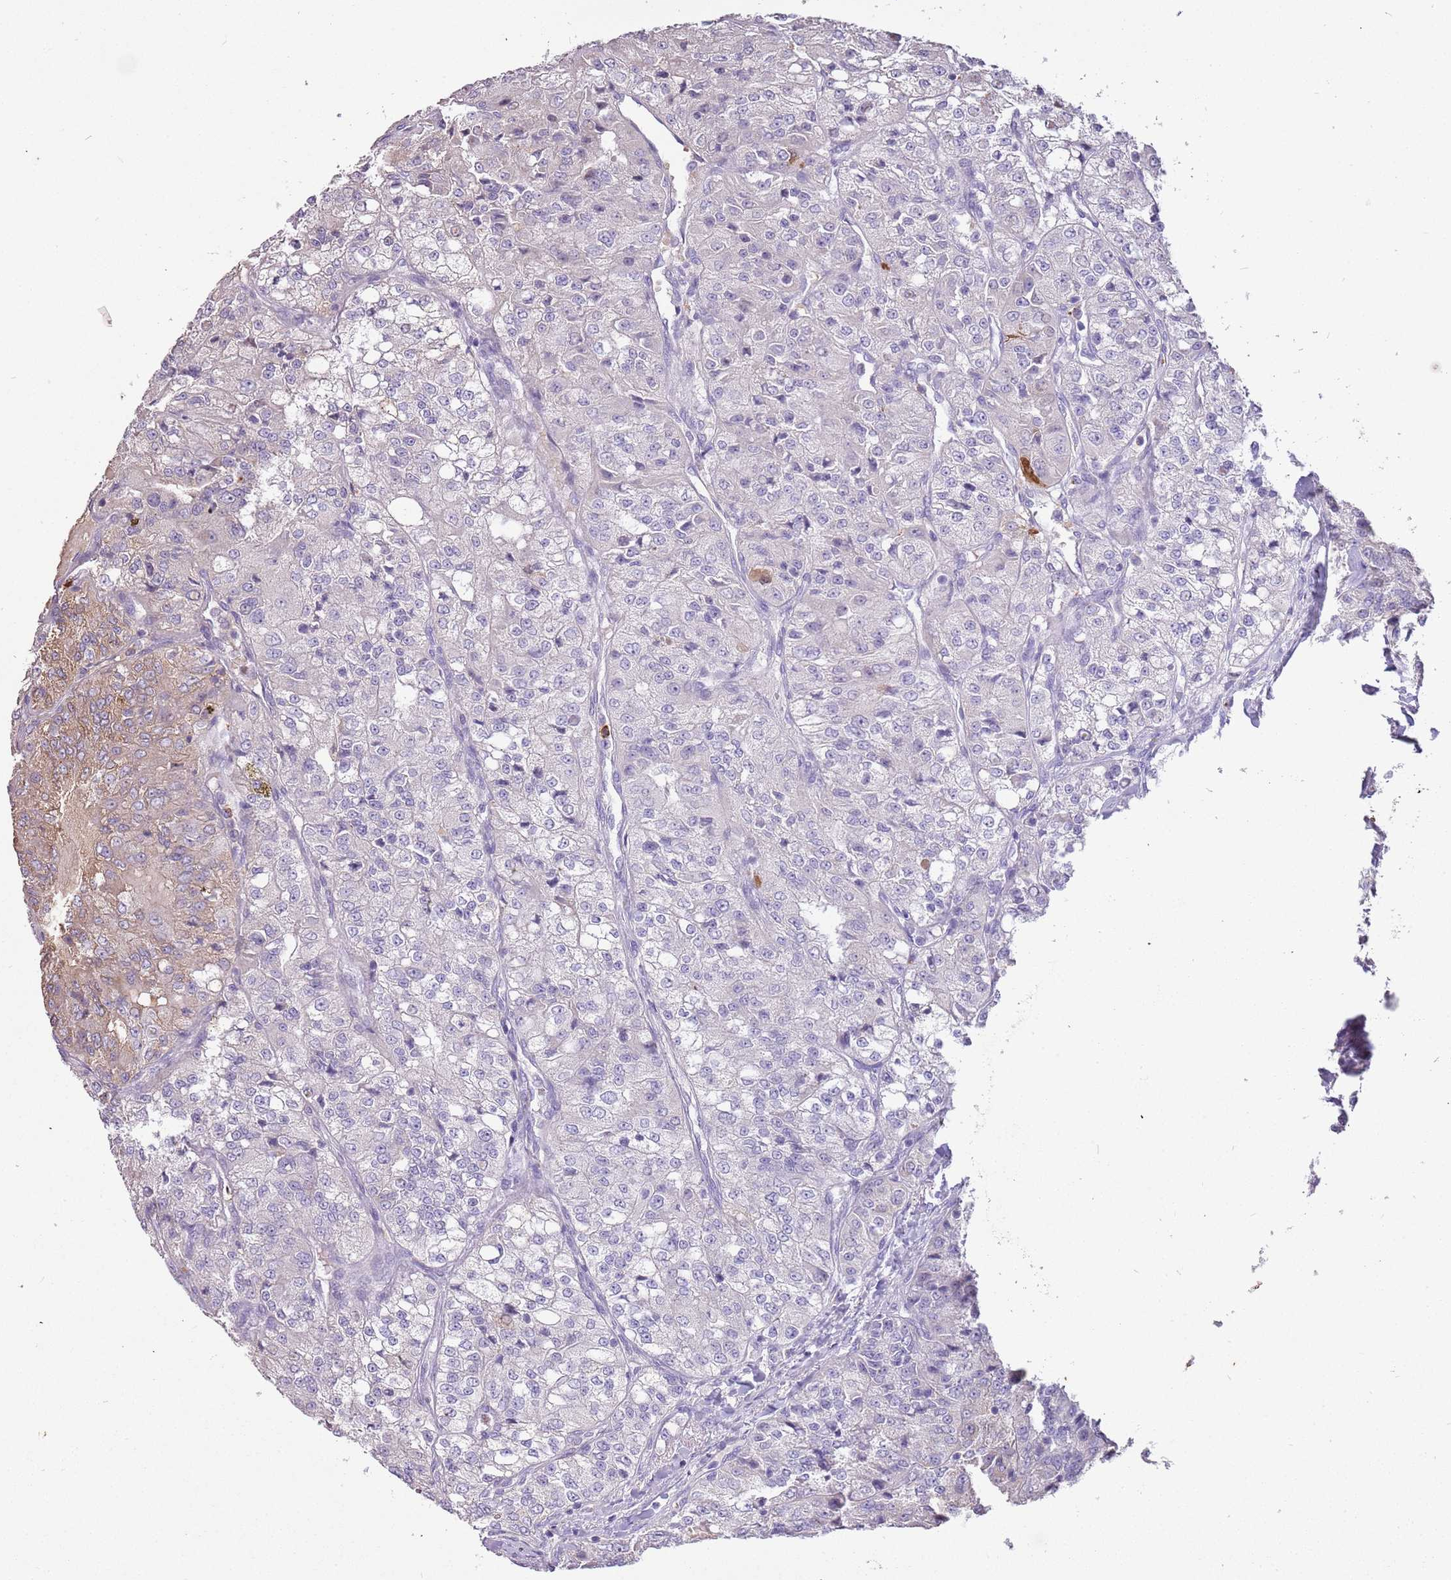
{"staining": {"intensity": "negative", "quantity": "none", "location": "none"}, "tissue": "renal cancer", "cell_type": "Tumor cells", "image_type": "cancer", "snomed": [{"axis": "morphology", "description": "Adenocarcinoma, NOS"}, {"axis": "topography", "description": "Kidney"}], "caption": "Renal cancer stained for a protein using IHC exhibits no positivity tumor cells.", "gene": "P2RY13", "patient": {"sex": "female", "age": 63}}